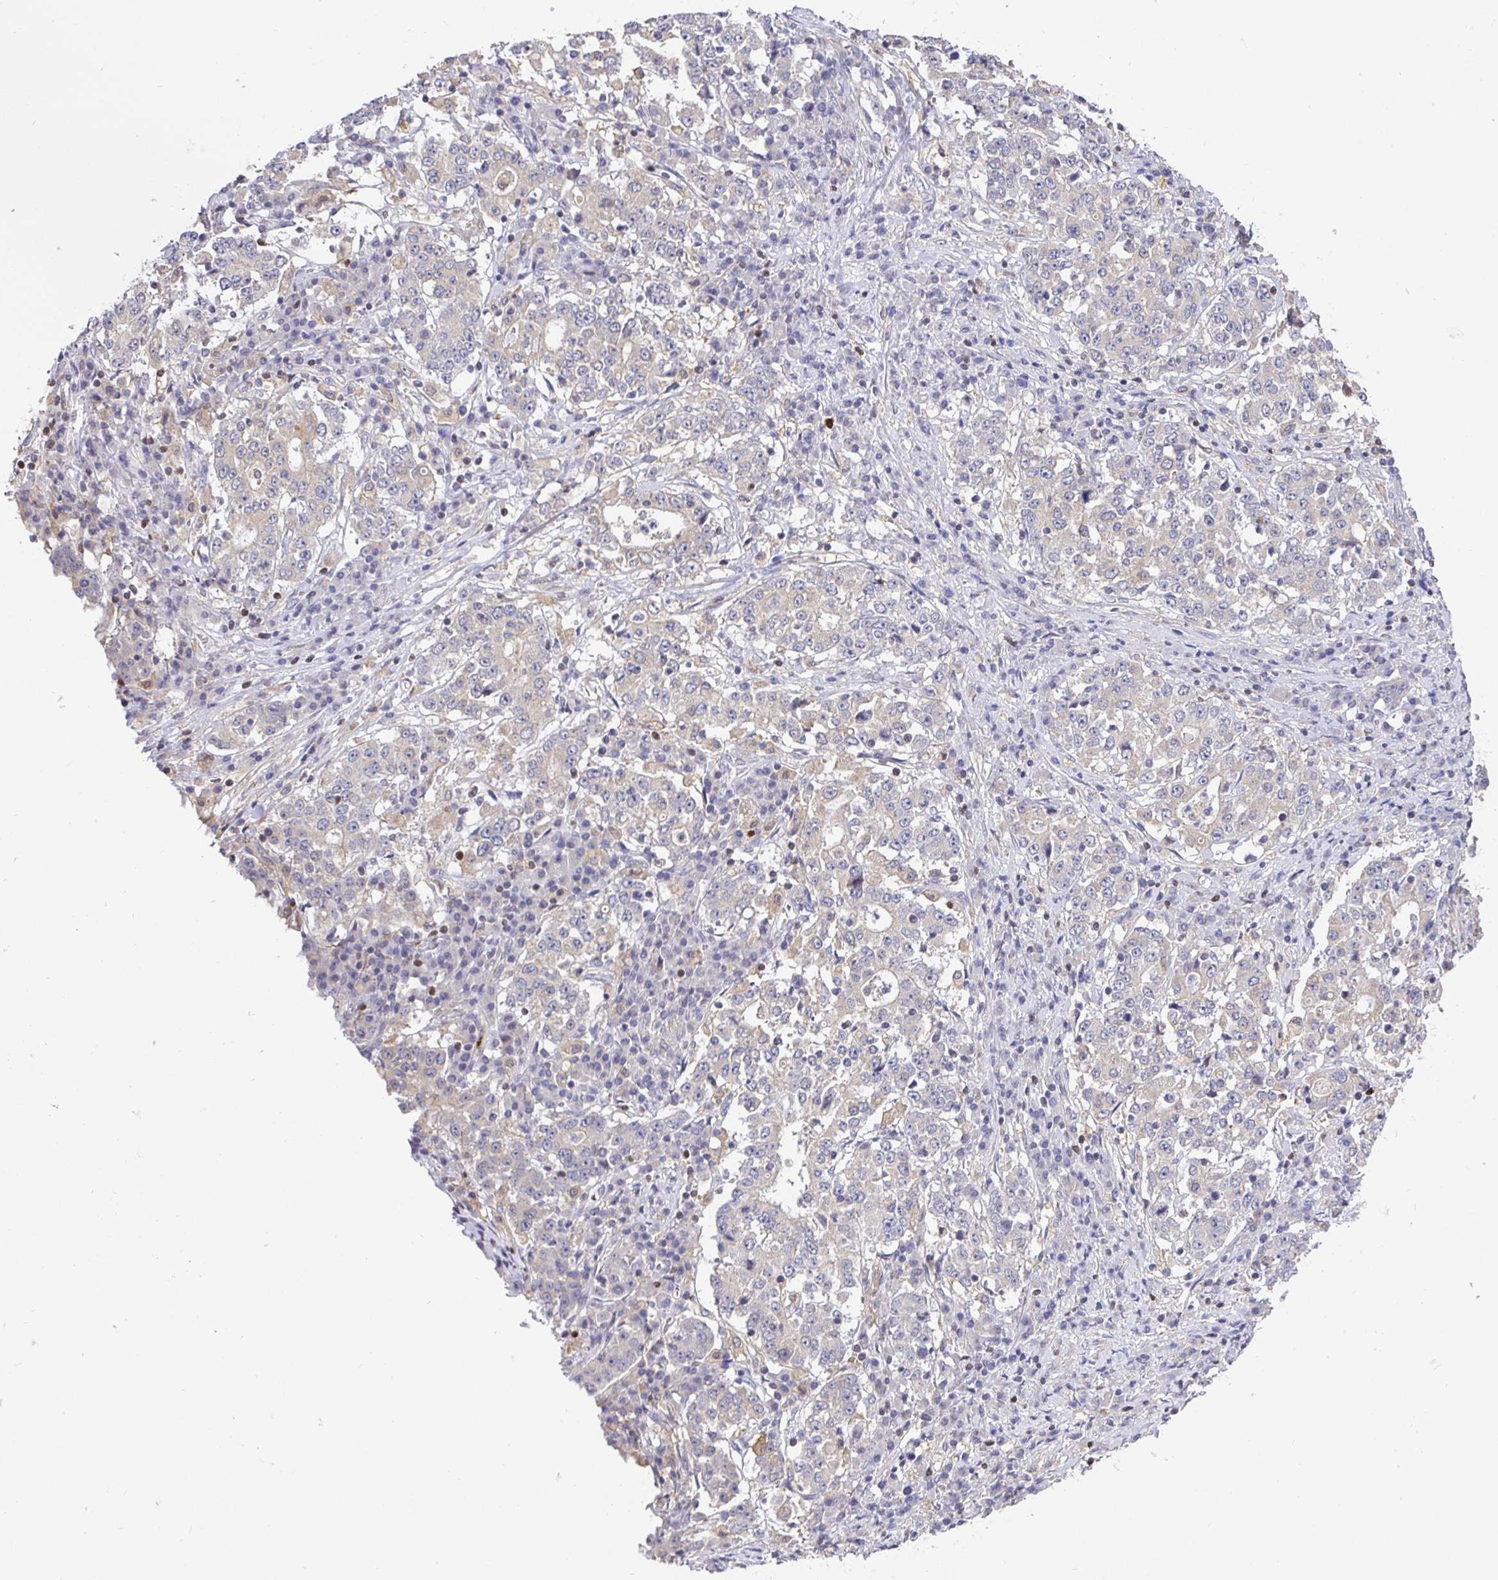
{"staining": {"intensity": "weak", "quantity": "25%-75%", "location": "cytoplasmic/membranous"}, "tissue": "stomach cancer", "cell_type": "Tumor cells", "image_type": "cancer", "snomed": [{"axis": "morphology", "description": "Adenocarcinoma, NOS"}, {"axis": "topography", "description": "Stomach"}], "caption": "A brown stain highlights weak cytoplasmic/membranous positivity of a protein in adenocarcinoma (stomach) tumor cells.", "gene": "SATB1", "patient": {"sex": "male", "age": 59}}